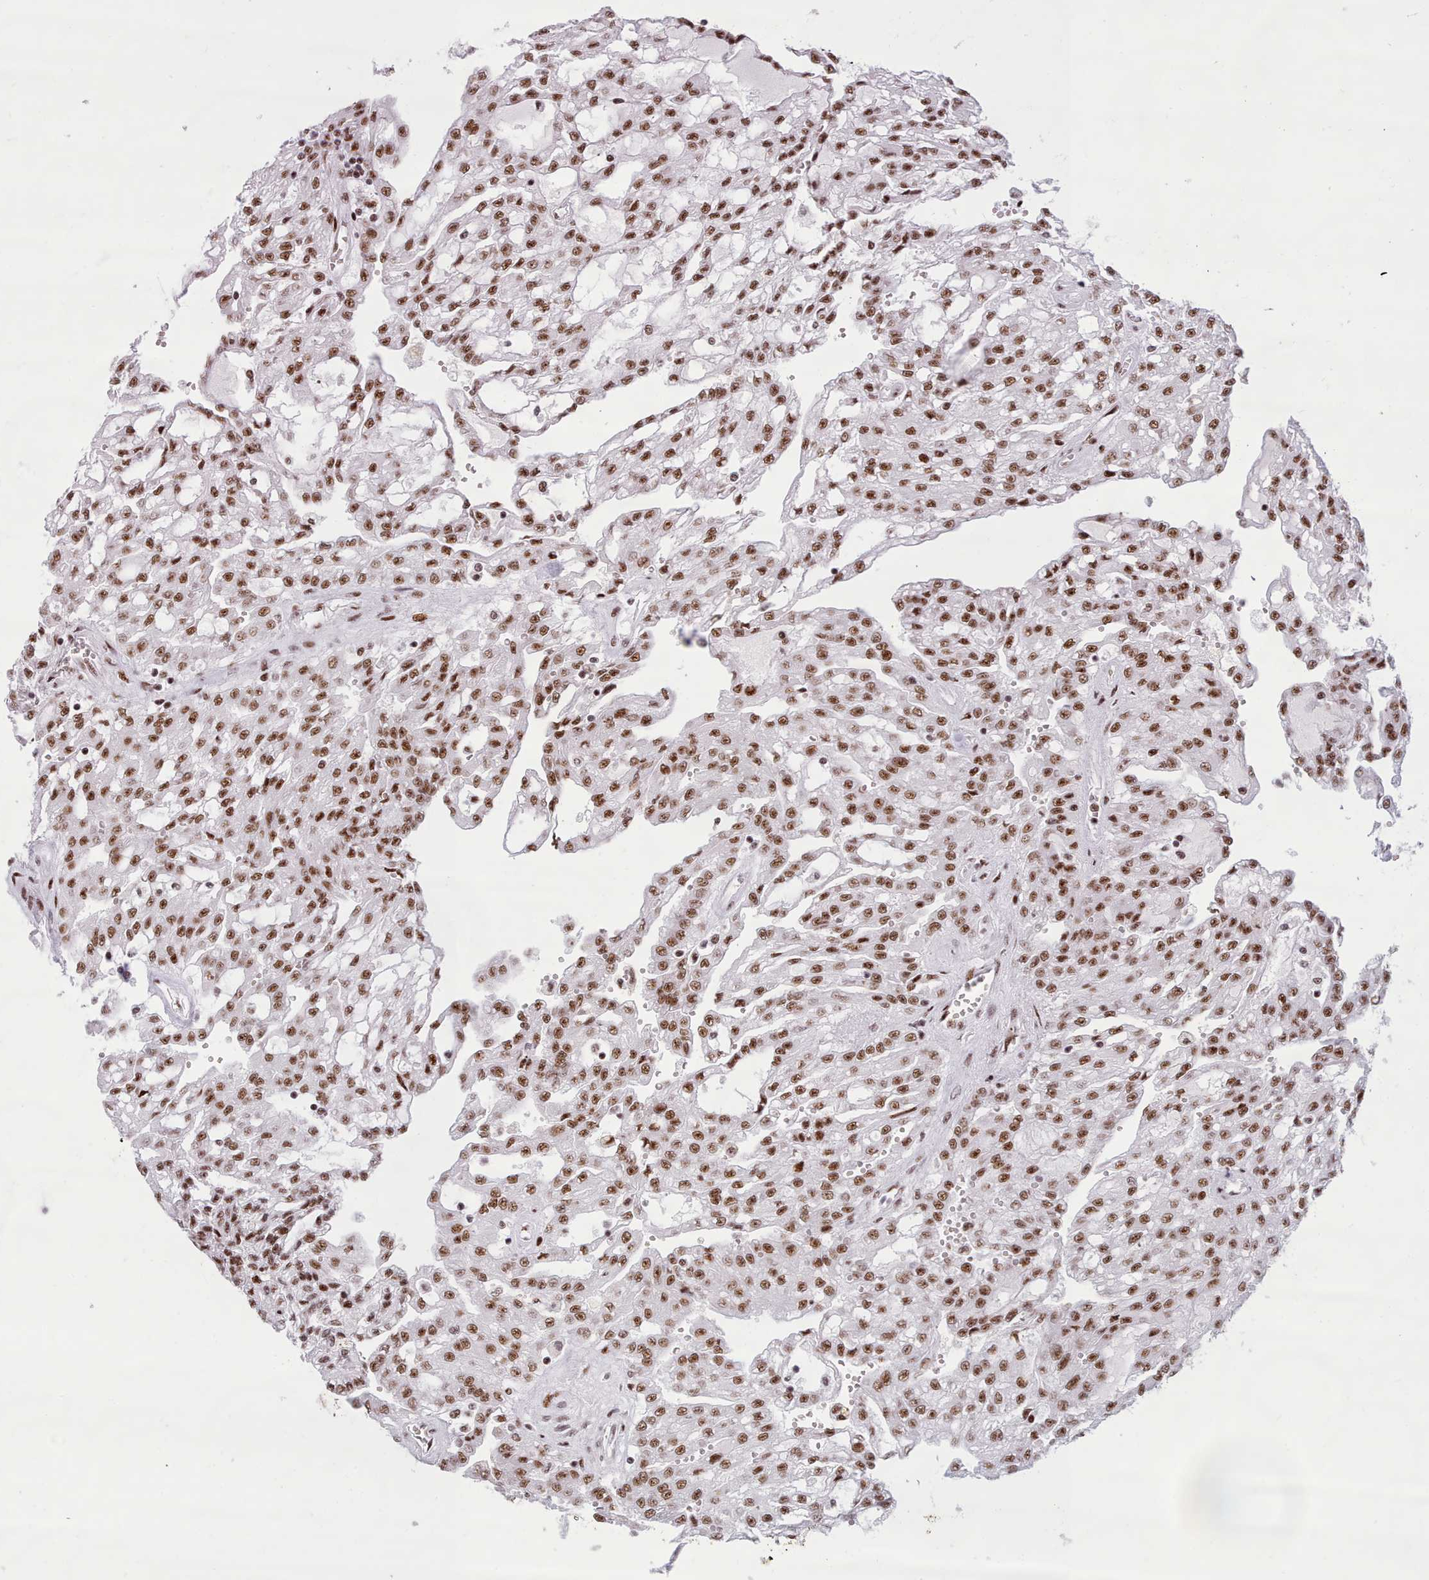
{"staining": {"intensity": "moderate", "quantity": ">75%", "location": "nuclear"}, "tissue": "renal cancer", "cell_type": "Tumor cells", "image_type": "cancer", "snomed": [{"axis": "morphology", "description": "Adenocarcinoma, NOS"}, {"axis": "topography", "description": "Kidney"}], "caption": "A medium amount of moderate nuclear positivity is identified in approximately >75% of tumor cells in adenocarcinoma (renal) tissue.", "gene": "TMEM35B", "patient": {"sex": "male", "age": 63}}